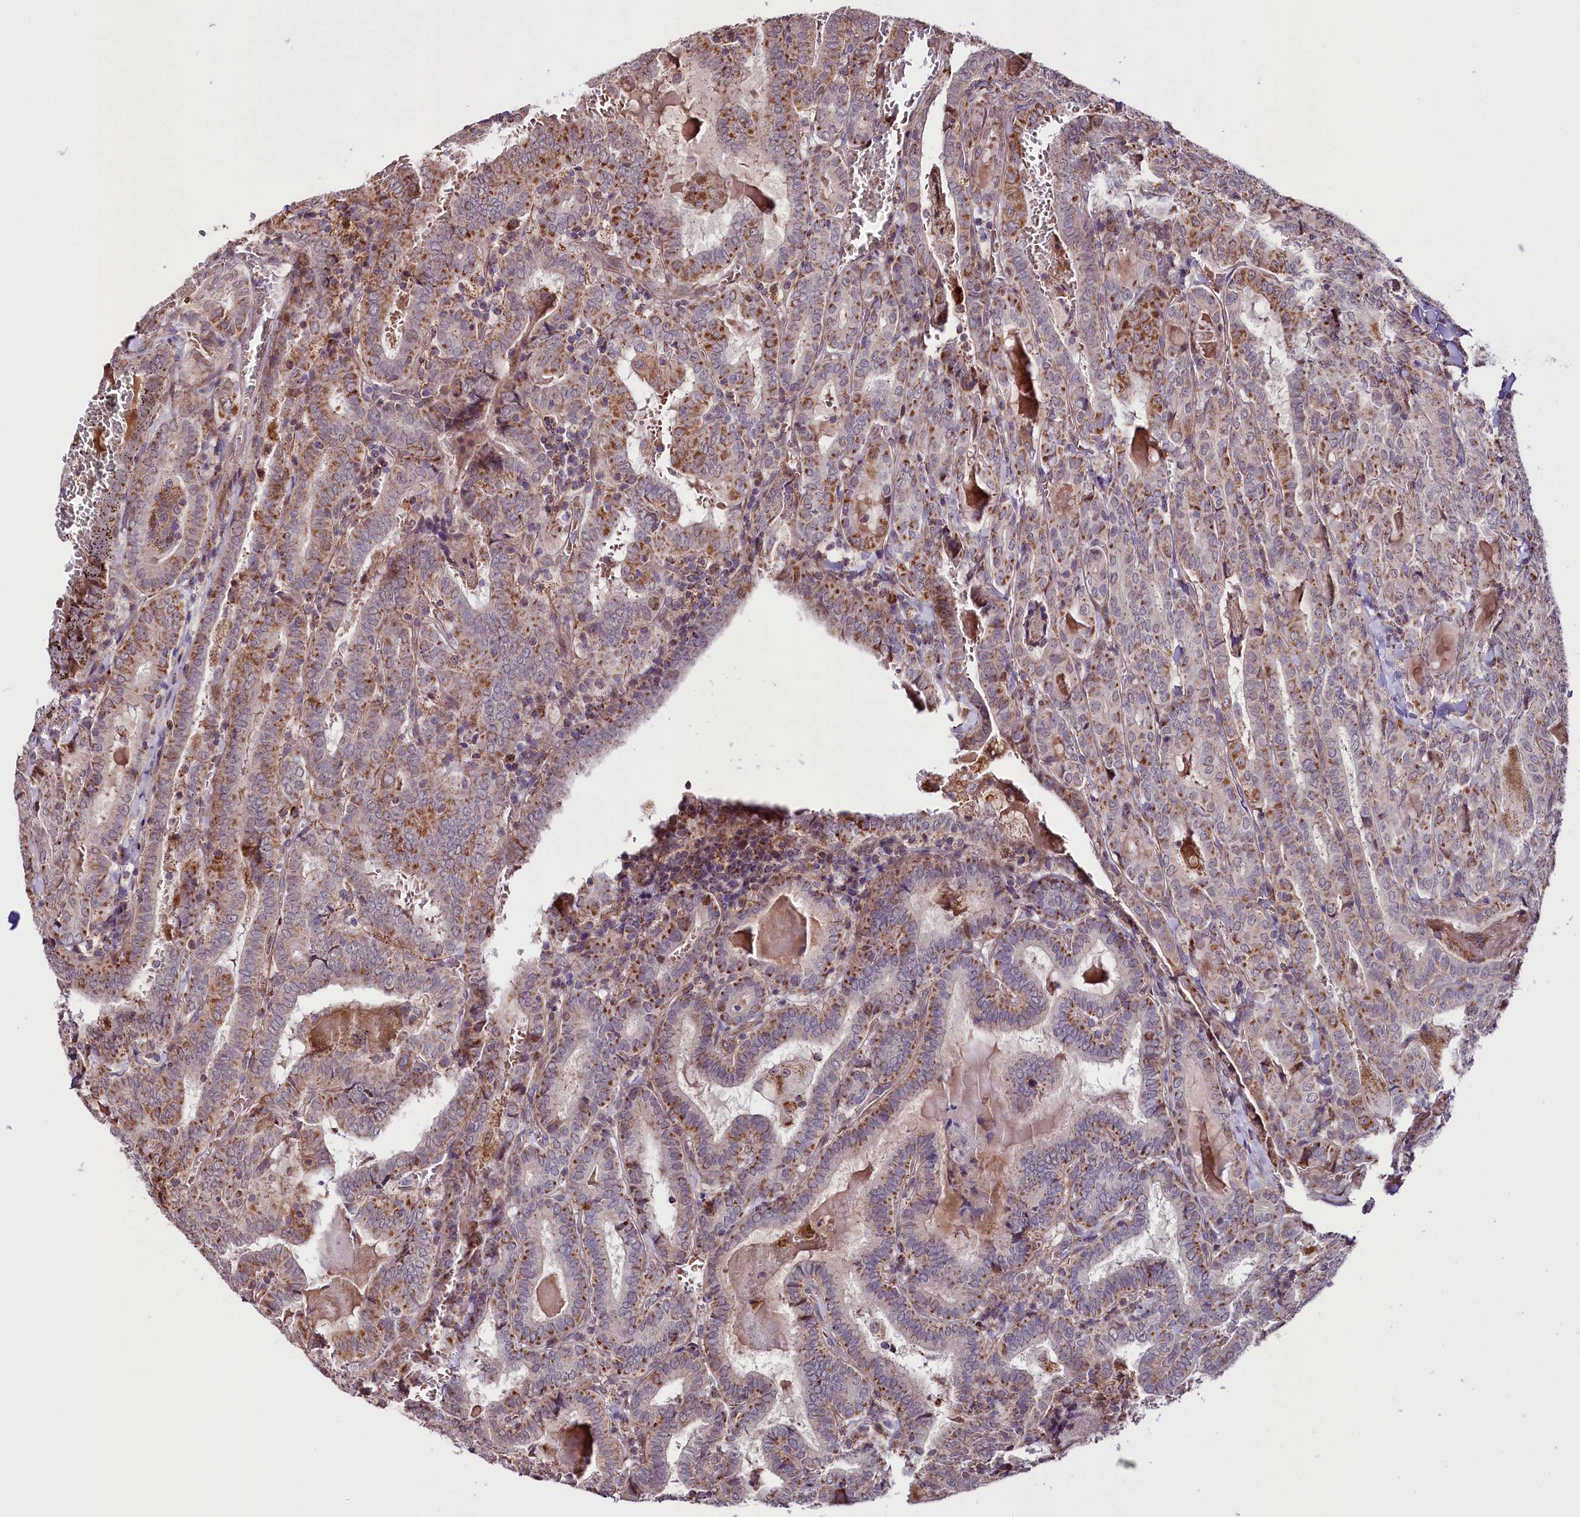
{"staining": {"intensity": "moderate", "quantity": "25%-75%", "location": "cytoplasmic/membranous"}, "tissue": "thyroid cancer", "cell_type": "Tumor cells", "image_type": "cancer", "snomed": [{"axis": "morphology", "description": "Papillary adenocarcinoma, NOS"}, {"axis": "topography", "description": "Thyroid gland"}], "caption": "Human thyroid cancer stained with a brown dye demonstrates moderate cytoplasmic/membranous positive expression in about 25%-75% of tumor cells.", "gene": "ST7", "patient": {"sex": "female", "age": 72}}